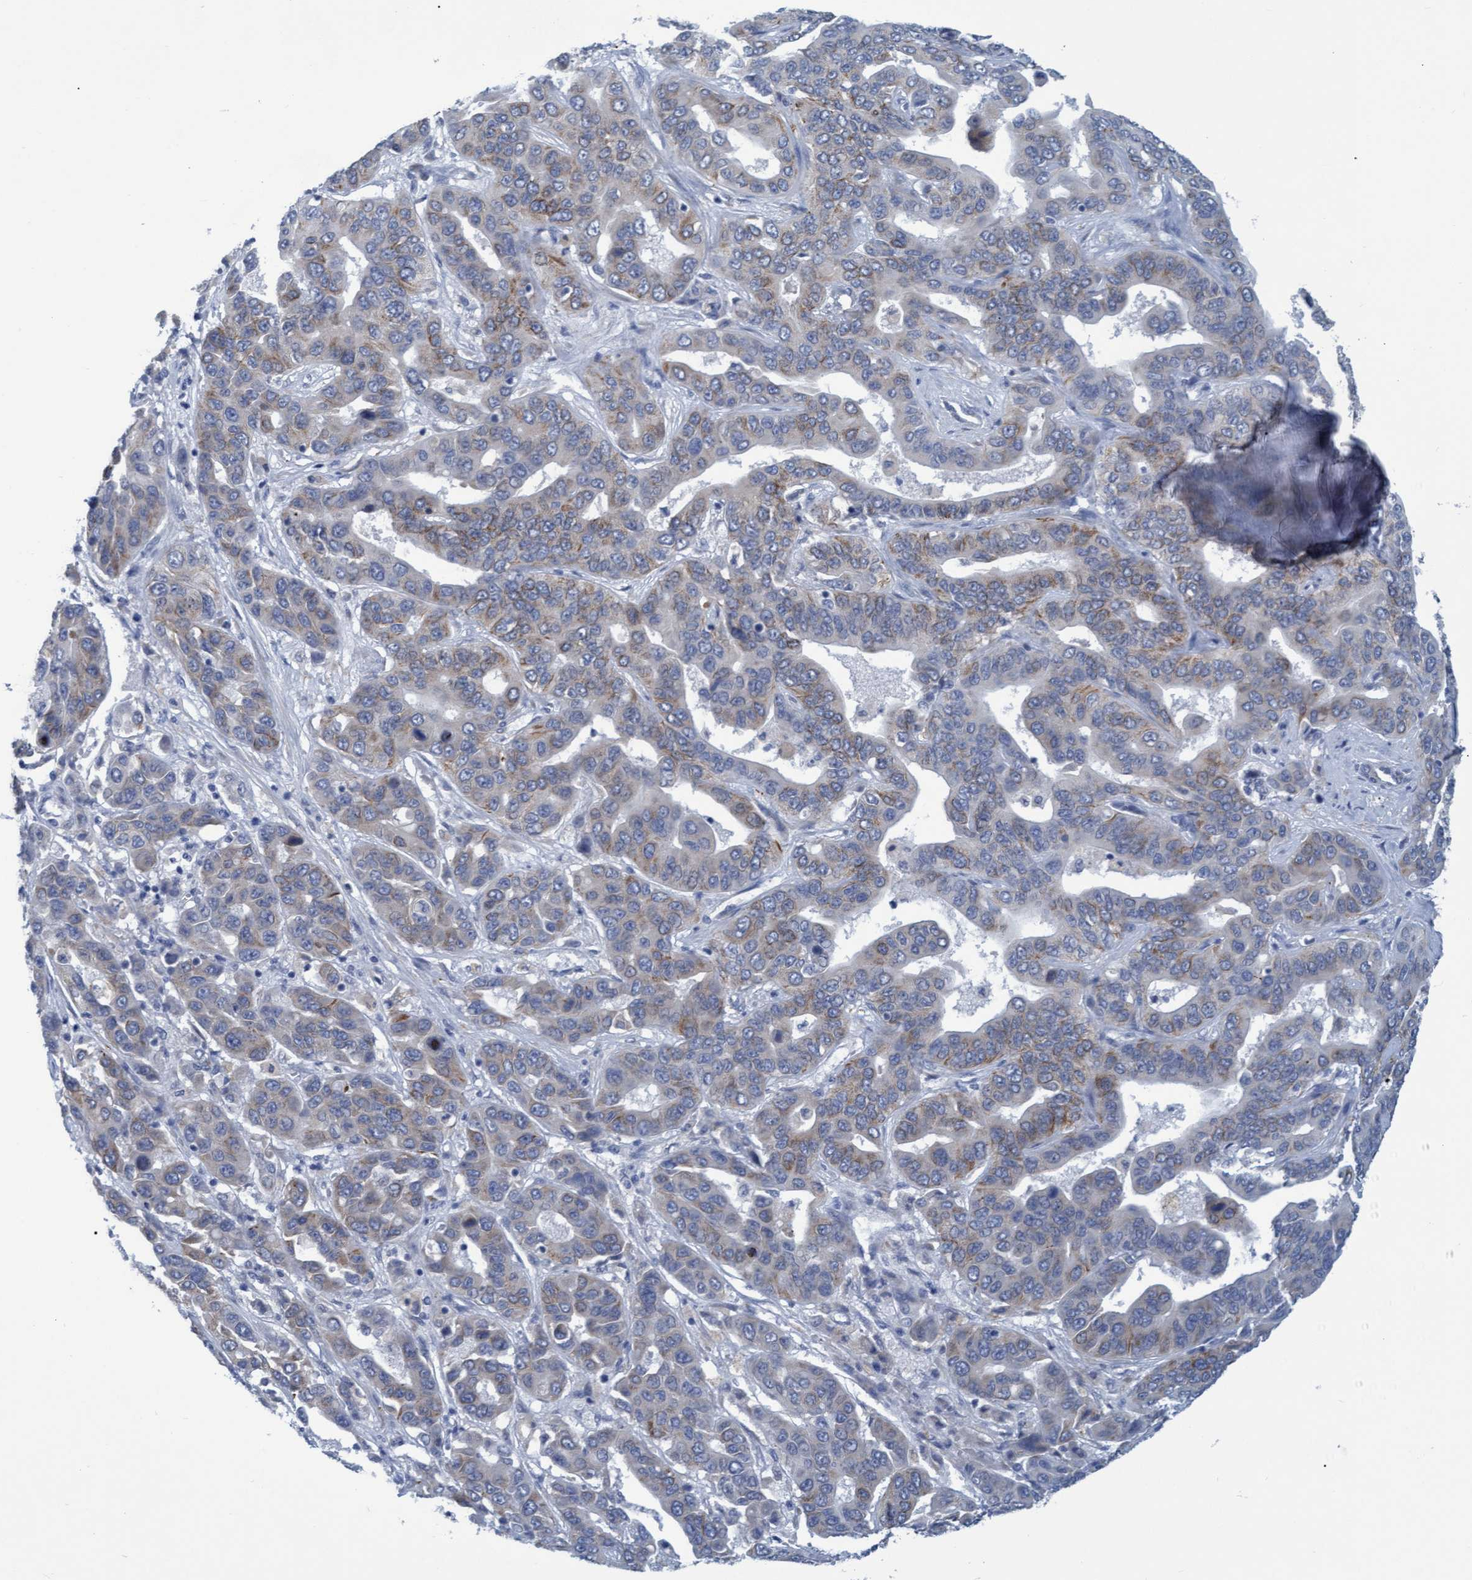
{"staining": {"intensity": "moderate", "quantity": "<25%", "location": "cytoplasmic/membranous"}, "tissue": "liver cancer", "cell_type": "Tumor cells", "image_type": "cancer", "snomed": [{"axis": "morphology", "description": "Cholangiocarcinoma"}, {"axis": "topography", "description": "Liver"}], "caption": "The immunohistochemical stain highlights moderate cytoplasmic/membranous expression in tumor cells of liver cancer (cholangiocarcinoma) tissue.", "gene": "SSTR3", "patient": {"sex": "female", "age": 52}}